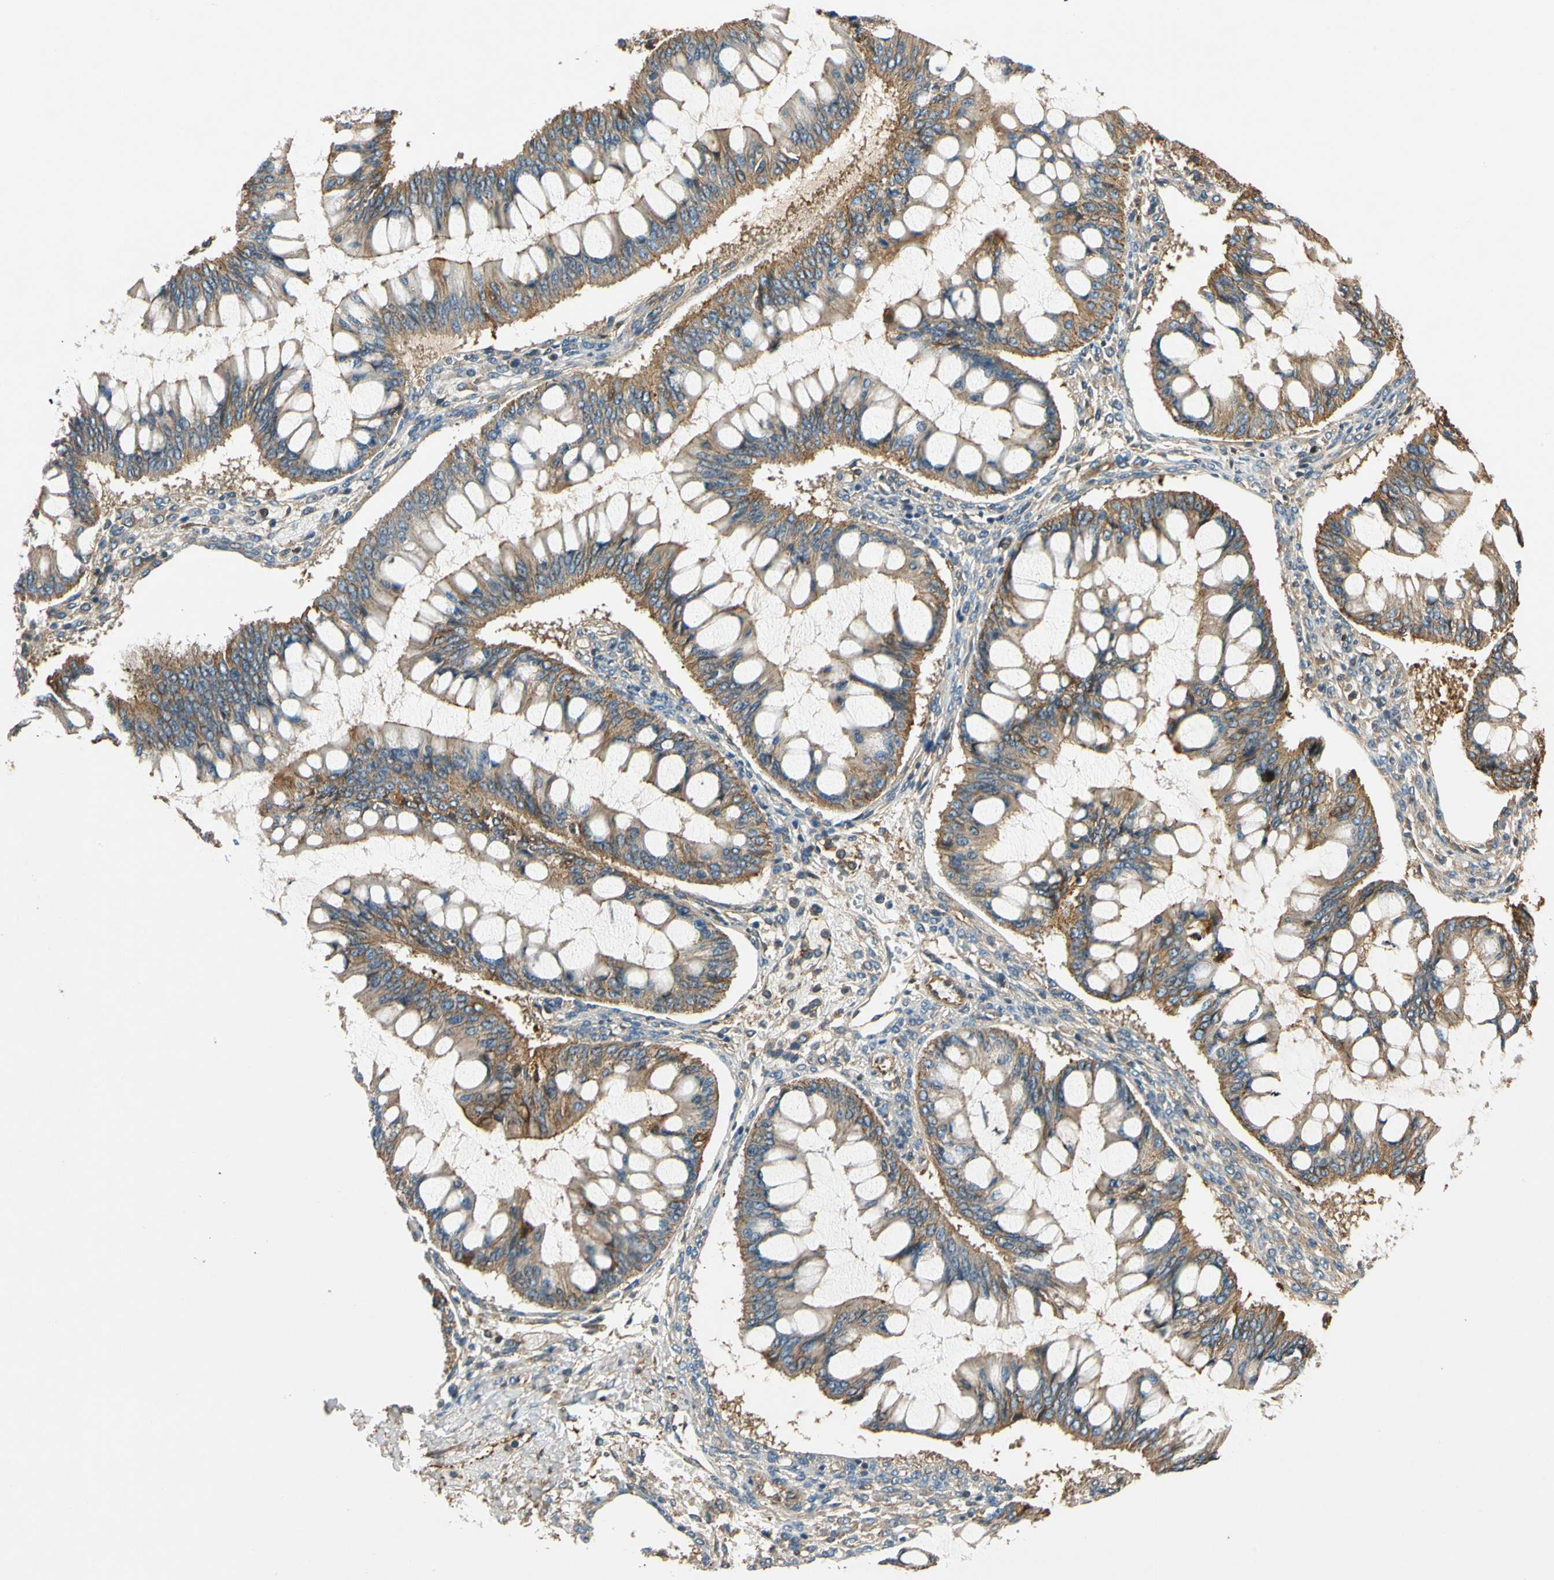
{"staining": {"intensity": "moderate", "quantity": ">75%", "location": "cytoplasmic/membranous"}, "tissue": "ovarian cancer", "cell_type": "Tumor cells", "image_type": "cancer", "snomed": [{"axis": "morphology", "description": "Cystadenocarcinoma, mucinous, NOS"}, {"axis": "topography", "description": "Ovary"}], "caption": "Moderate cytoplasmic/membranous staining is present in about >75% of tumor cells in mucinous cystadenocarcinoma (ovarian).", "gene": "TCP11L1", "patient": {"sex": "female", "age": 73}}